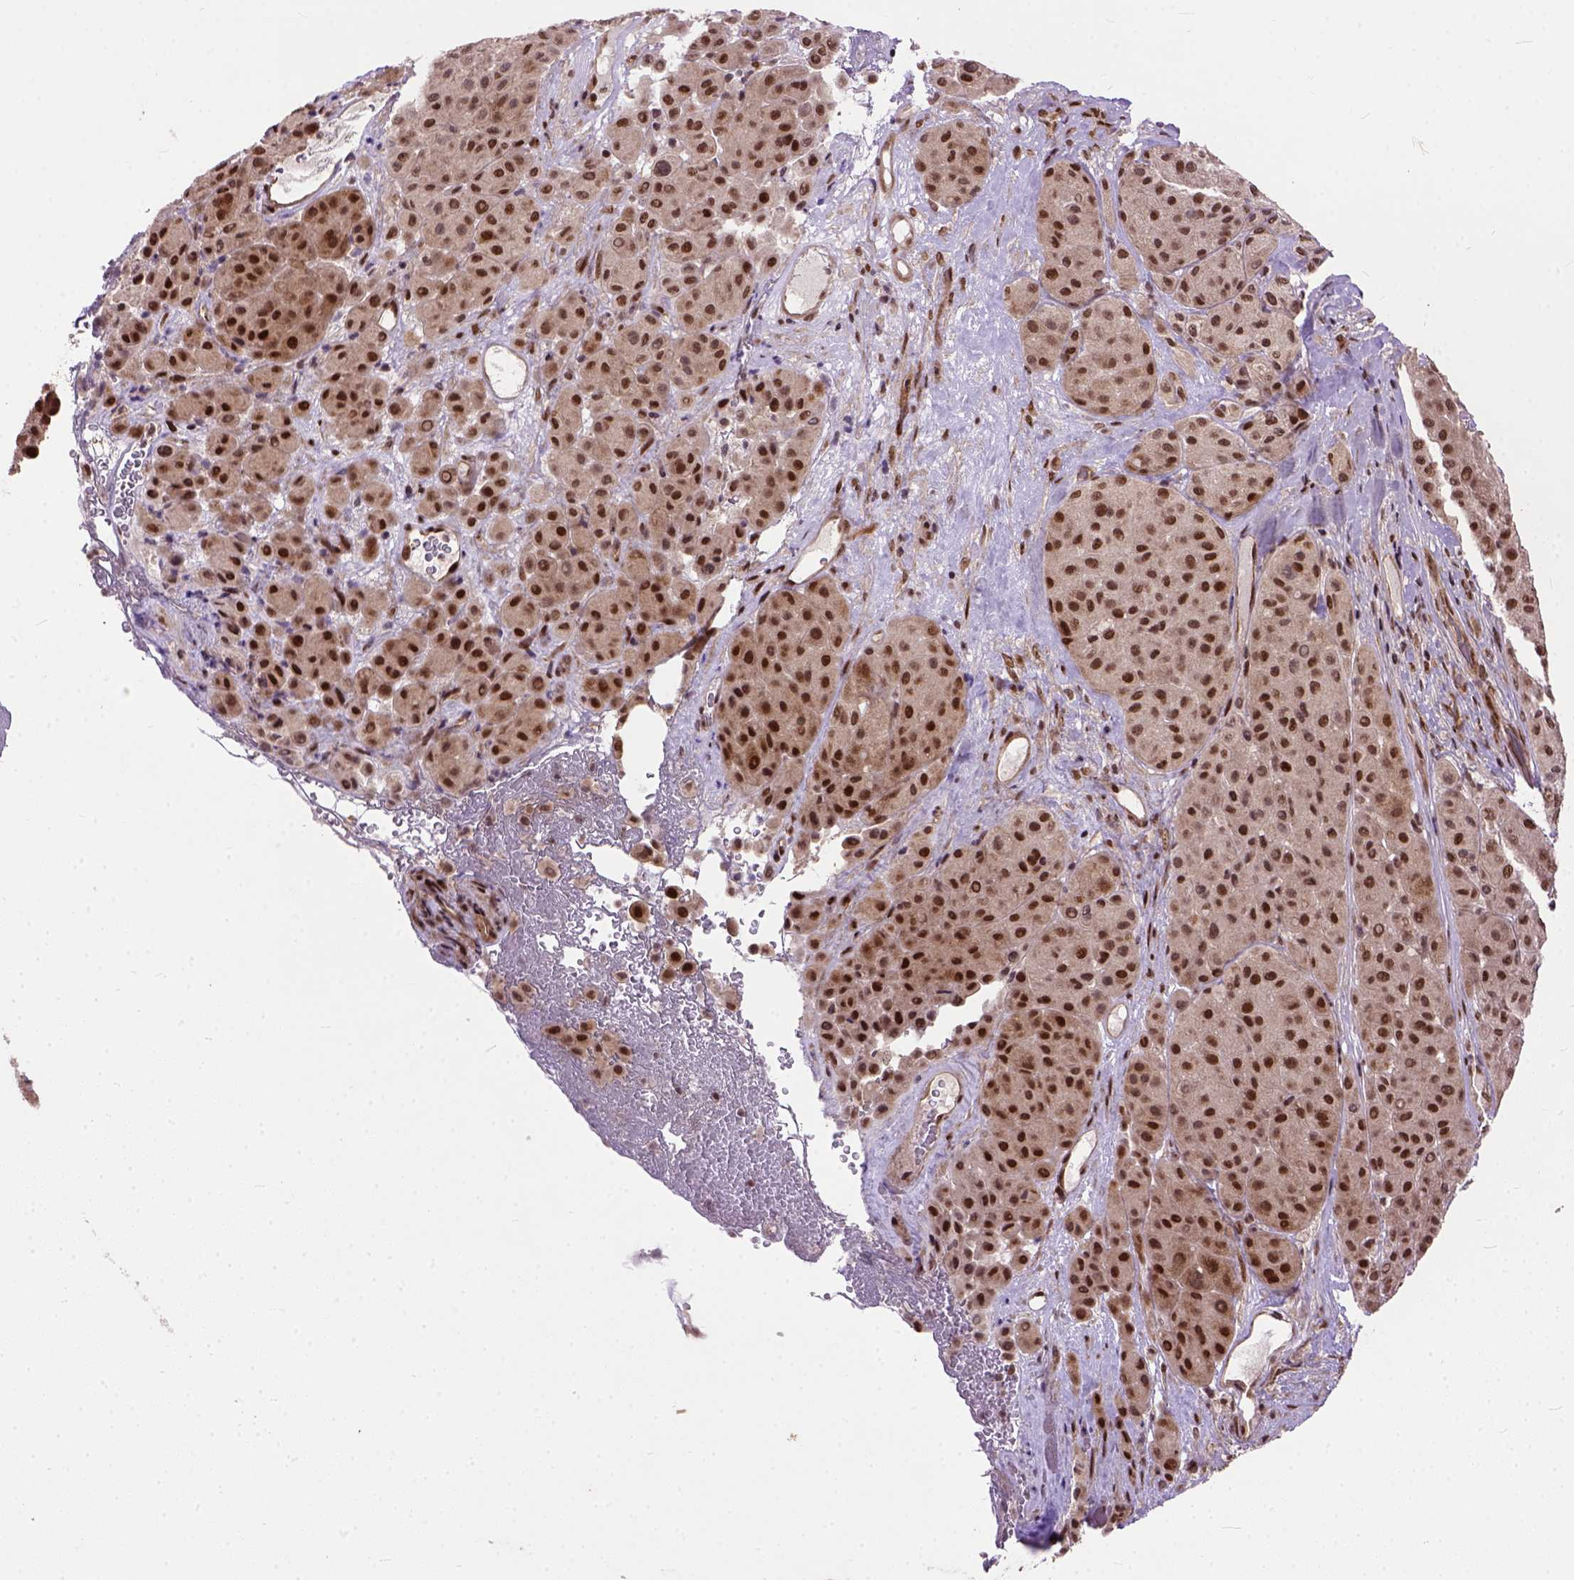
{"staining": {"intensity": "strong", "quantity": ">75%", "location": "nuclear"}, "tissue": "melanoma", "cell_type": "Tumor cells", "image_type": "cancer", "snomed": [{"axis": "morphology", "description": "Malignant melanoma, Metastatic site"}, {"axis": "topography", "description": "Smooth muscle"}], "caption": "DAB (3,3'-diaminobenzidine) immunohistochemical staining of malignant melanoma (metastatic site) displays strong nuclear protein expression in about >75% of tumor cells. Immunohistochemistry stains the protein in brown and the nuclei are stained blue.", "gene": "ZNF630", "patient": {"sex": "male", "age": 41}}